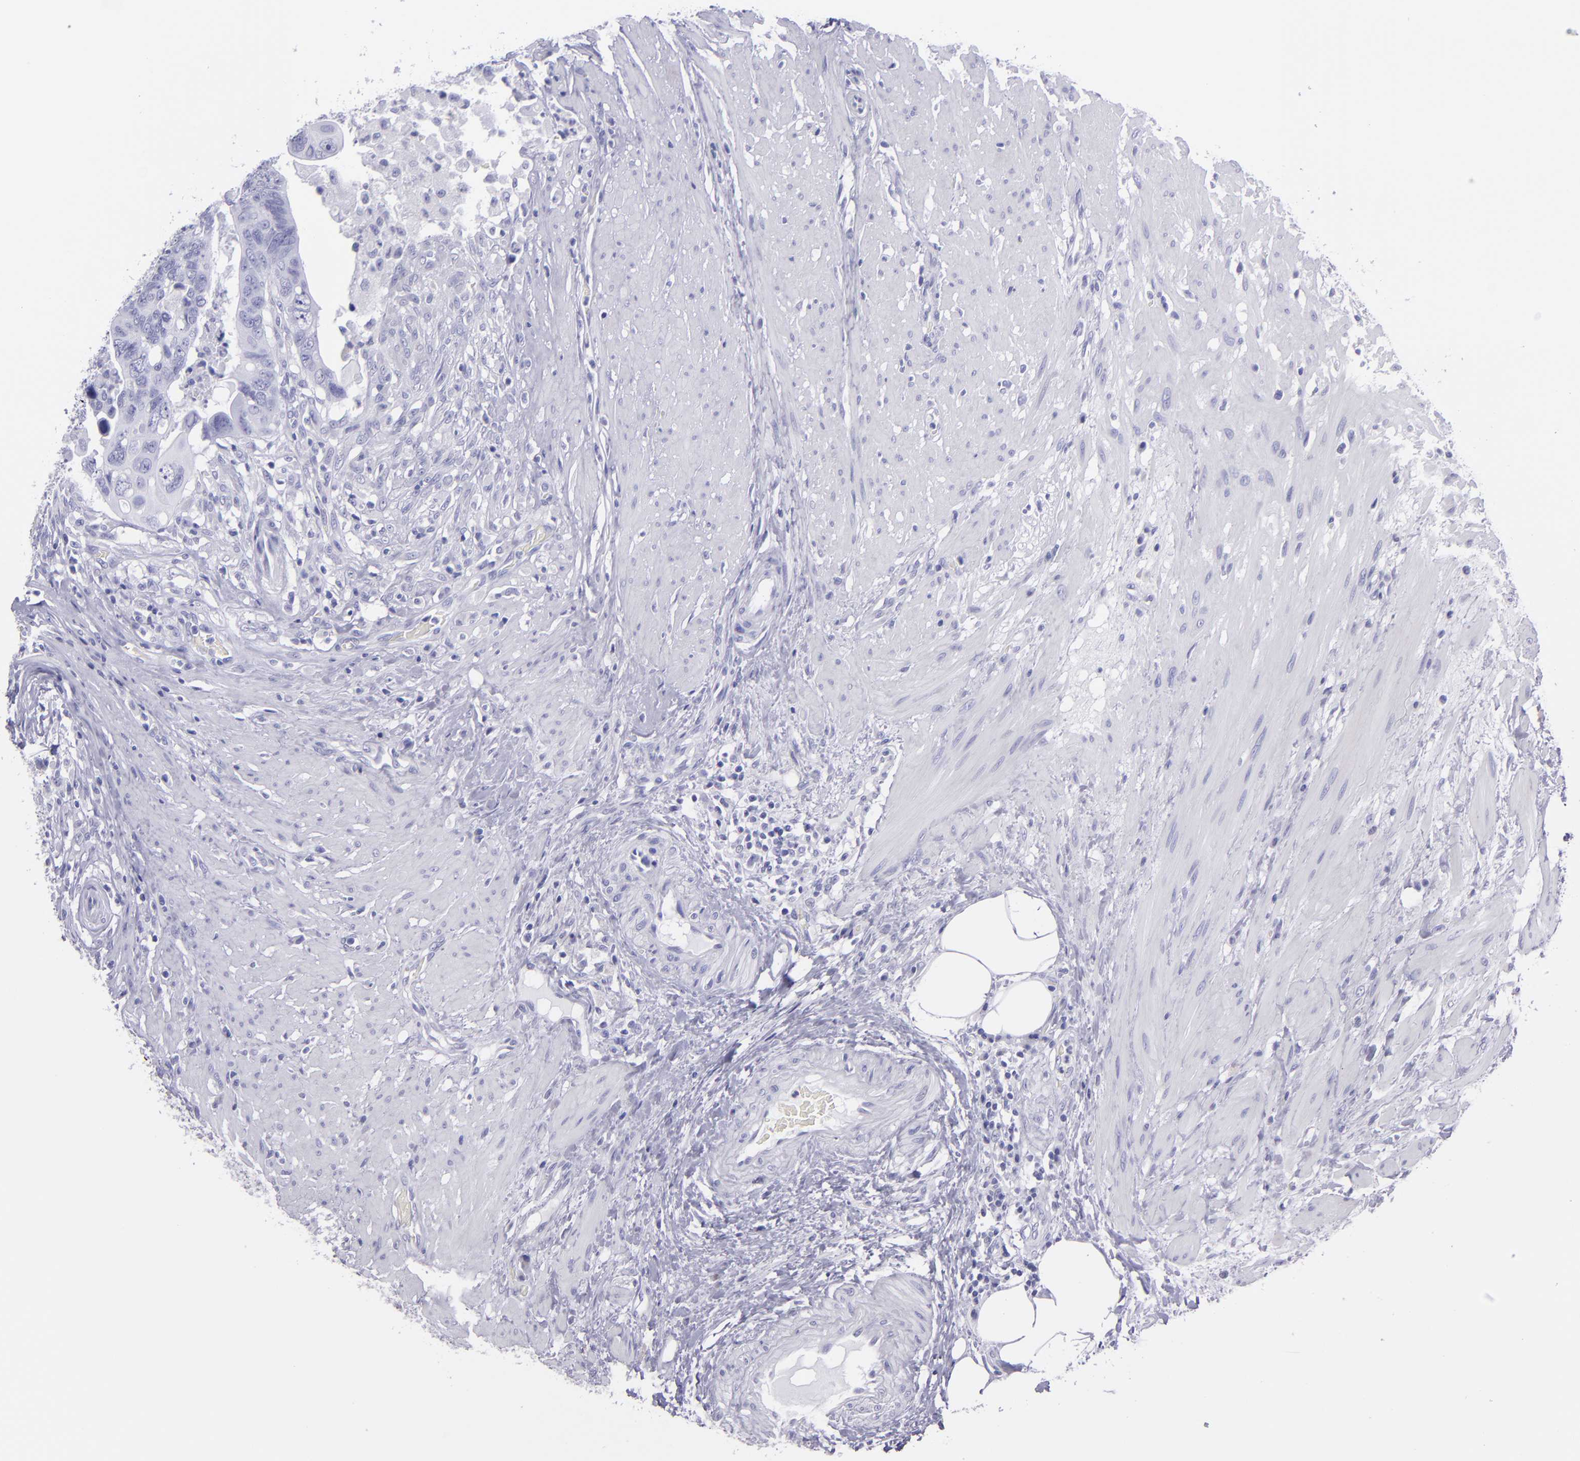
{"staining": {"intensity": "negative", "quantity": "none", "location": "none"}, "tissue": "colorectal cancer", "cell_type": "Tumor cells", "image_type": "cancer", "snomed": [{"axis": "morphology", "description": "Adenocarcinoma, NOS"}, {"axis": "topography", "description": "Rectum"}], "caption": "Tumor cells are negative for brown protein staining in adenocarcinoma (colorectal). (DAB (3,3'-diaminobenzidine) immunohistochemistry (IHC), high magnification).", "gene": "MUC5AC", "patient": {"sex": "male", "age": 53}}